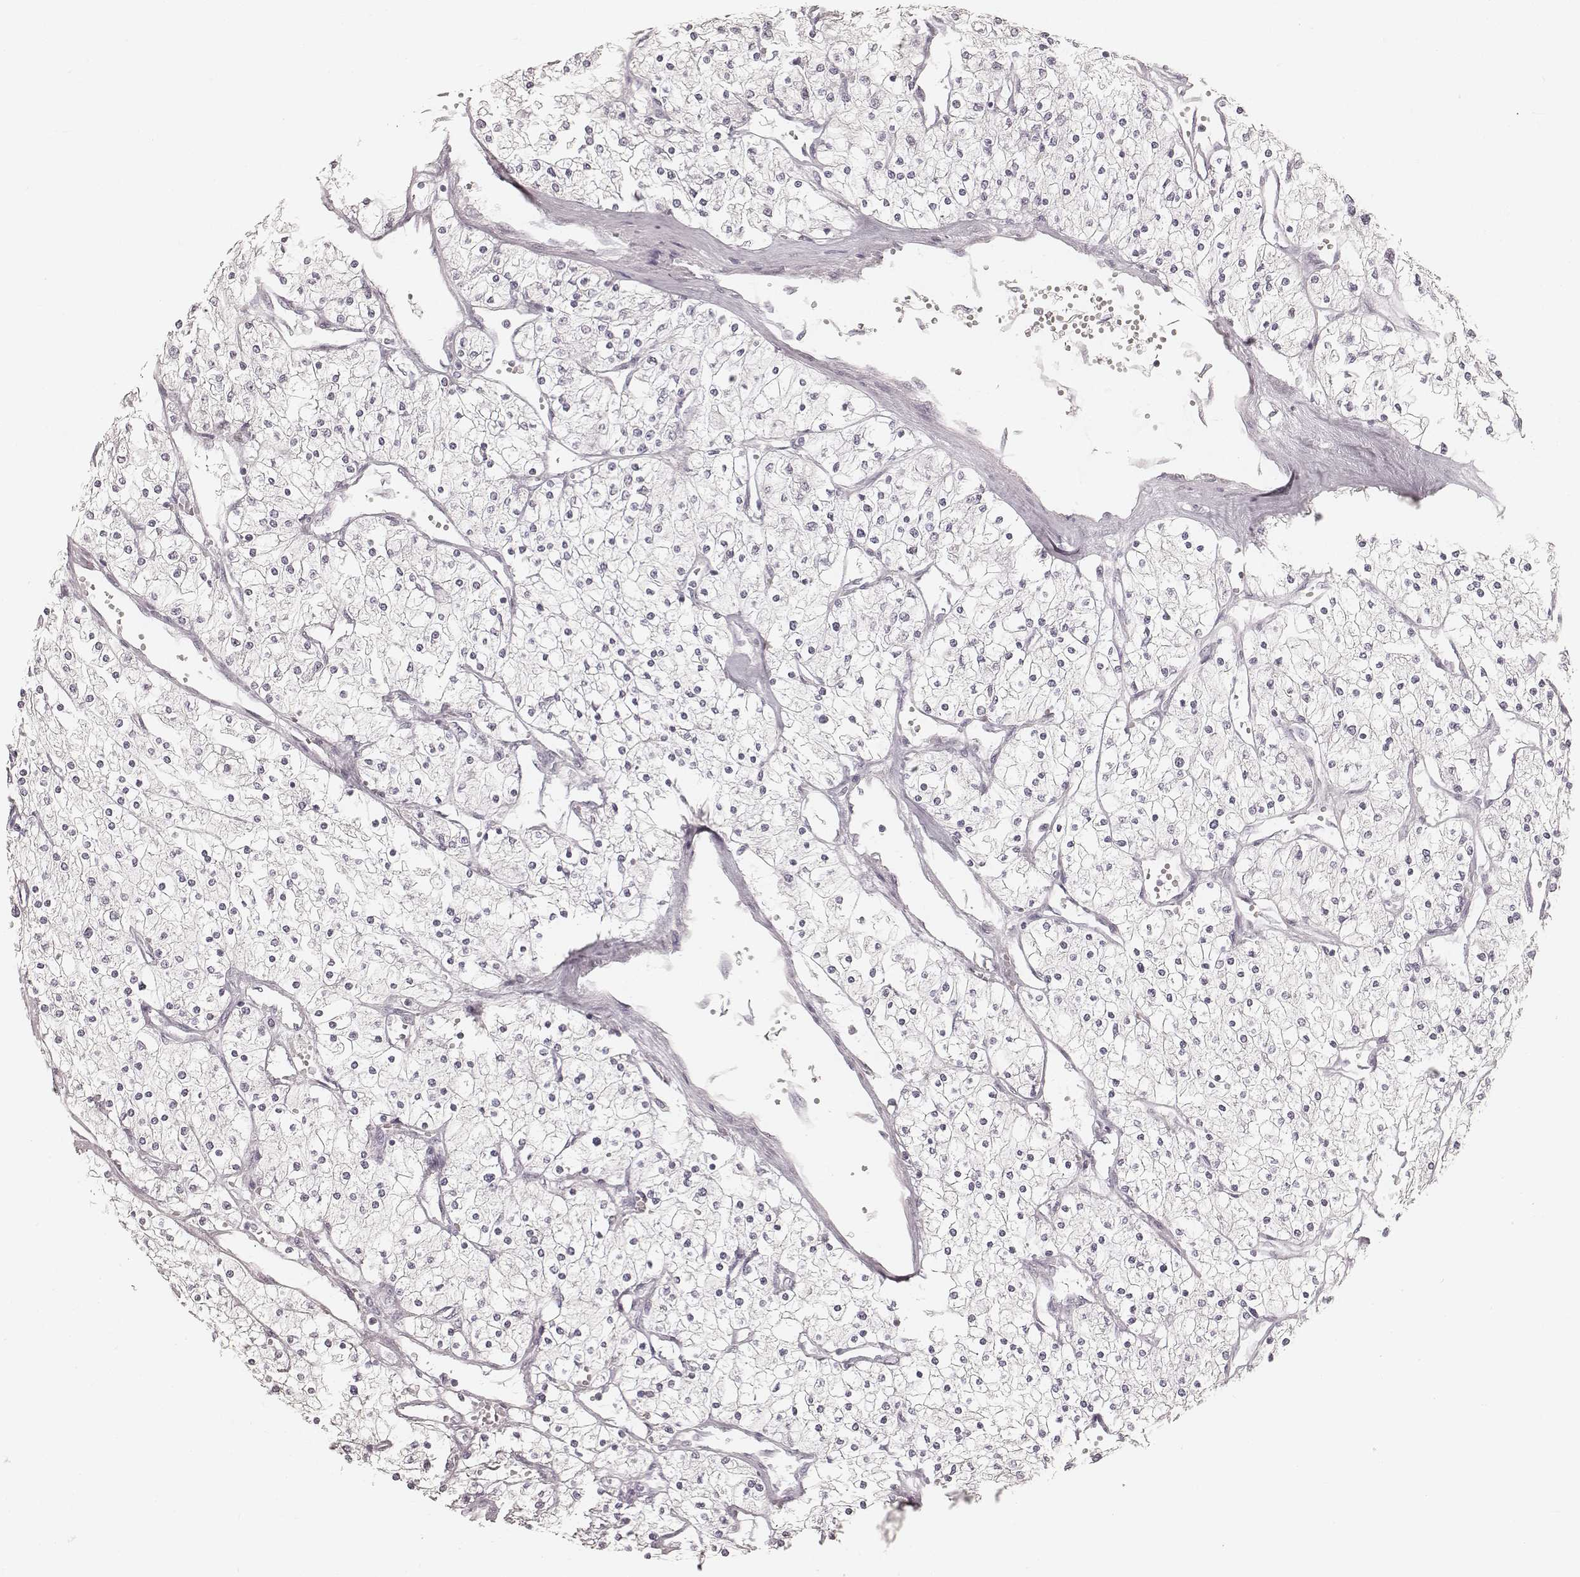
{"staining": {"intensity": "negative", "quantity": "none", "location": "none"}, "tissue": "renal cancer", "cell_type": "Tumor cells", "image_type": "cancer", "snomed": [{"axis": "morphology", "description": "Adenocarcinoma, NOS"}, {"axis": "topography", "description": "Kidney"}], "caption": "A photomicrograph of human adenocarcinoma (renal) is negative for staining in tumor cells. (Brightfield microscopy of DAB immunohistochemistry at high magnification).", "gene": "TEX37", "patient": {"sex": "male", "age": 80}}